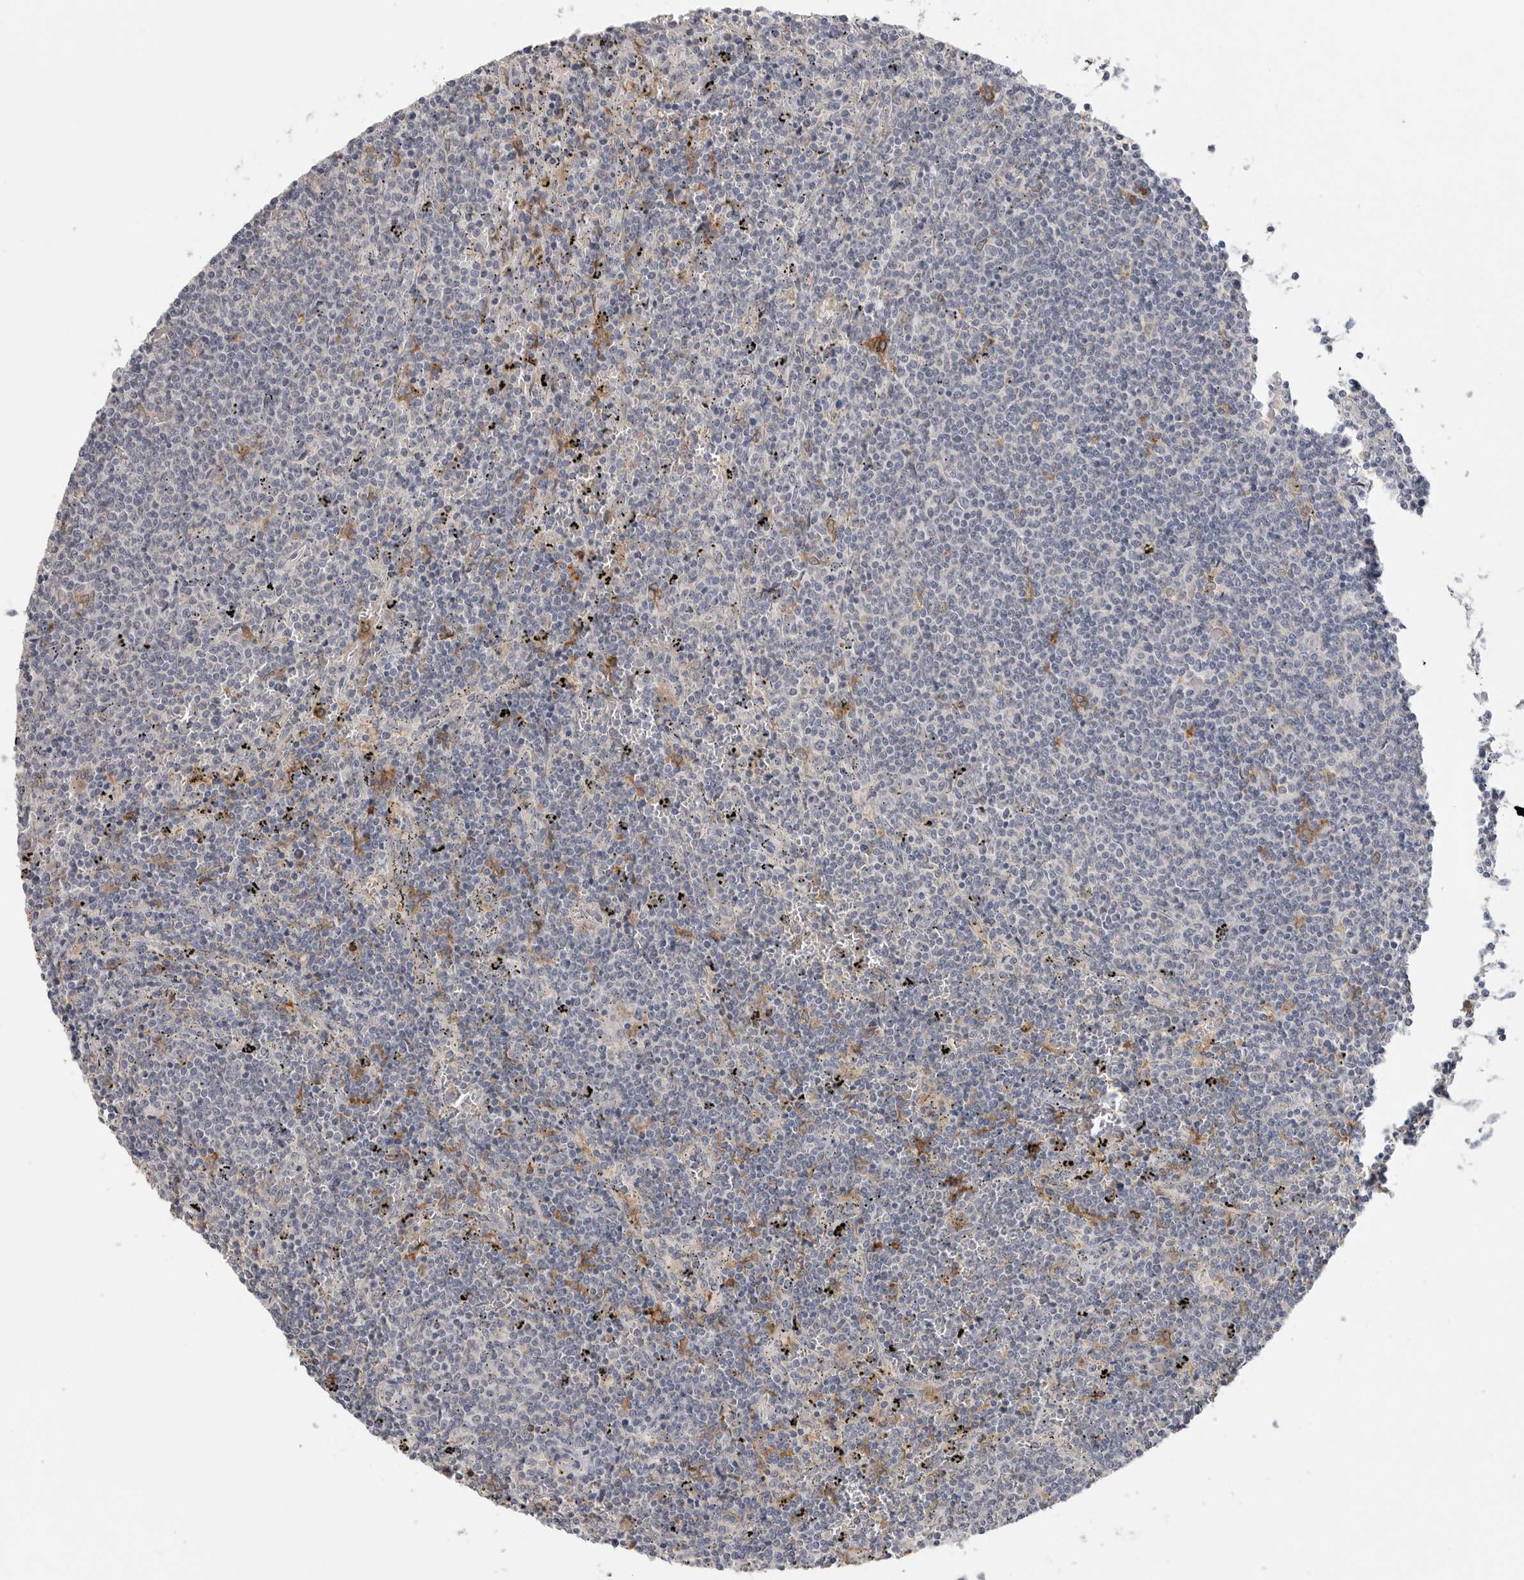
{"staining": {"intensity": "negative", "quantity": "none", "location": "none"}, "tissue": "lymphoma", "cell_type": "Tumor cells", "image_type": "cancer", "snomed": [{"axis": "morphology", "description": "Malignant lymphoma, non-Hodgkin's type, Low grade"}, {"axis": "topography", "description": "Spleen"}], "caption": "Immunohistochemistry of human lymphoma reveals no positivity in tumor cells.", "gene": "ITGAD", "patient": {"sex": "female", "age": 50}}